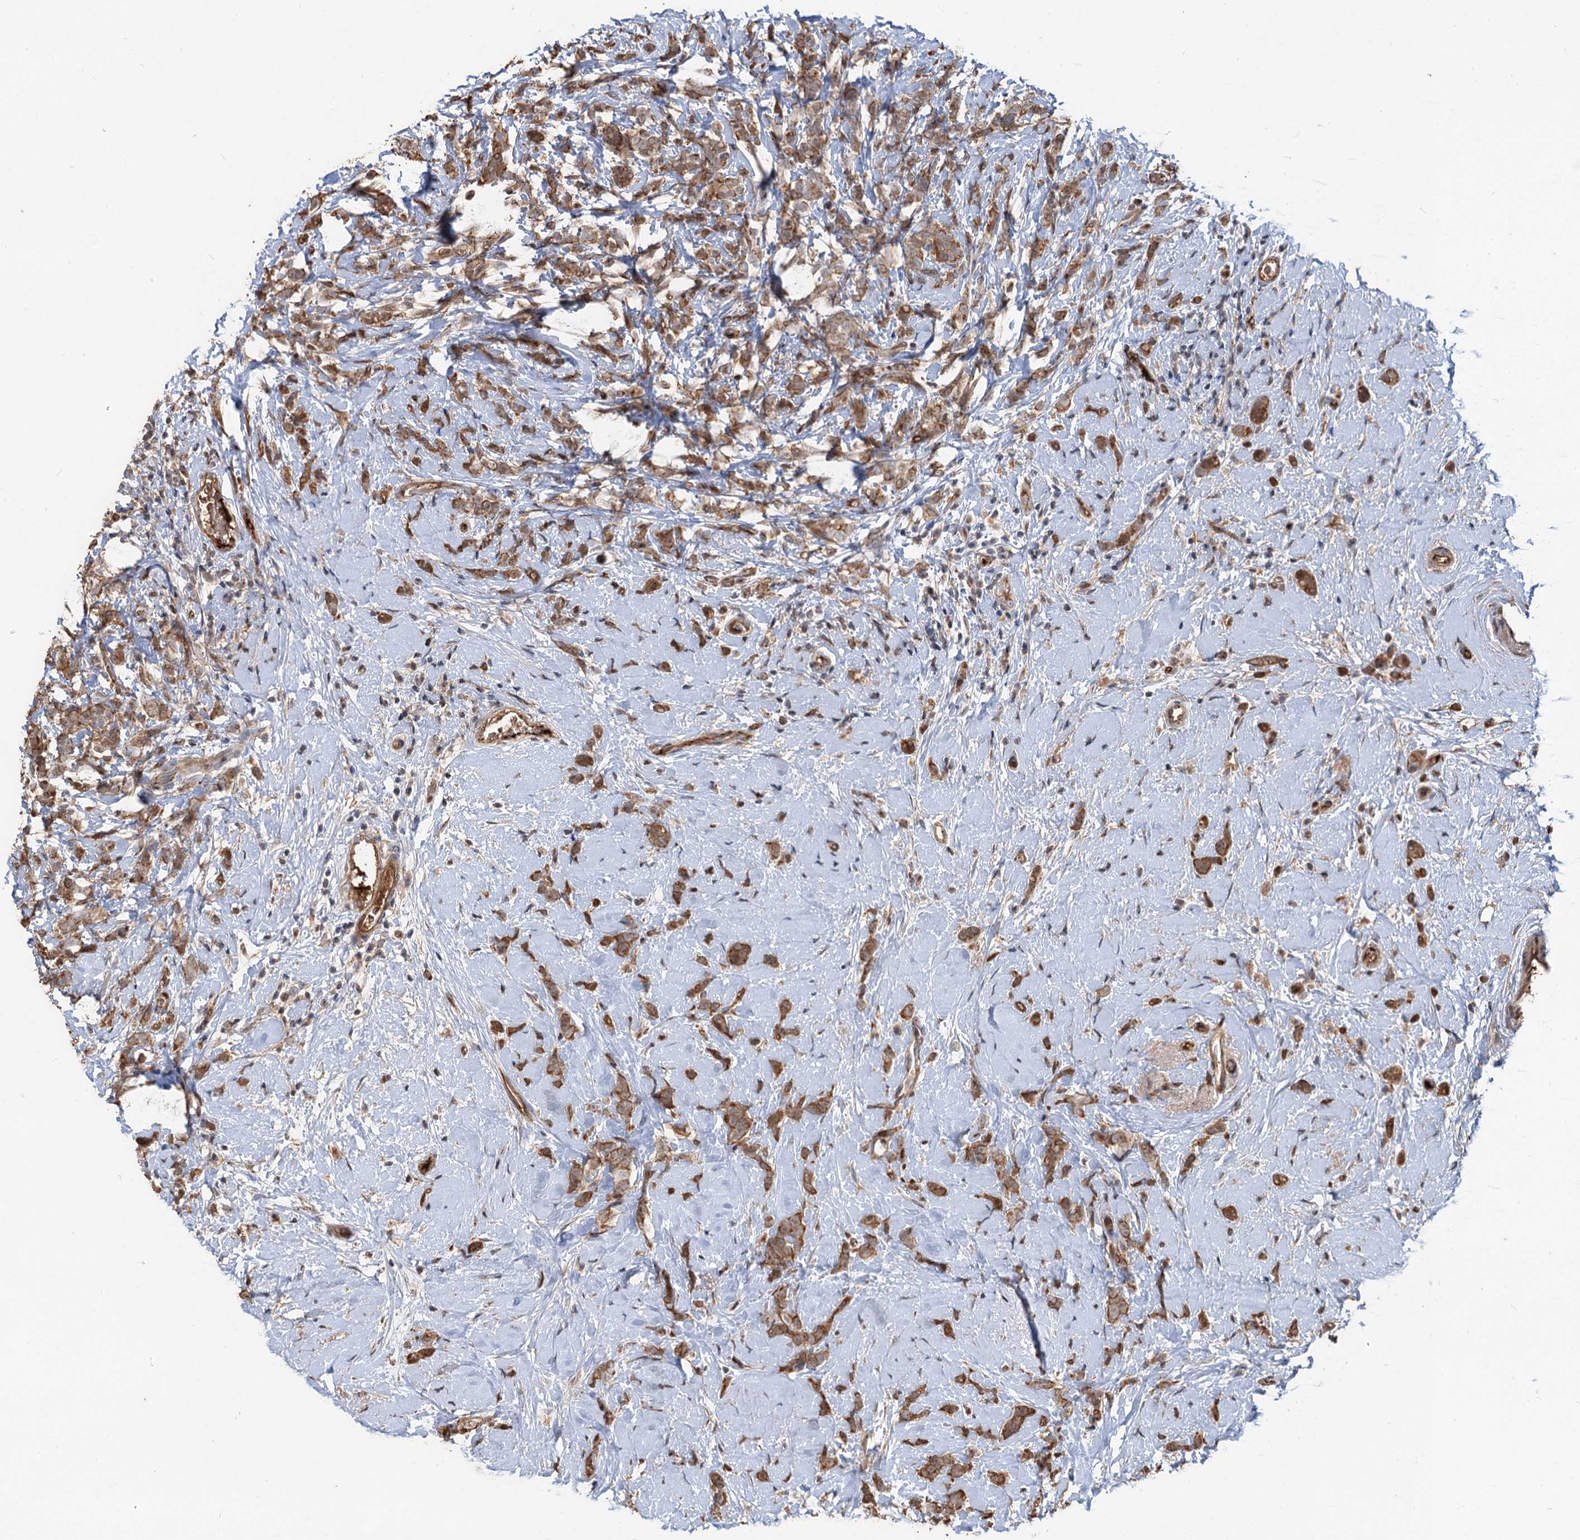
{"staining": {"intensity": "moderate", "quantity": ">75%", "location": "cytoplasmic/membranous"}, "tissue": "breast cancer", "cell_type": "Tumor cells", "image_type": "cancer", "snomed": [{"axis": "morphology", "description": "Lobular carcinoma"}, {"axis": "topography", "description": "Breast"}], "caption": "A brown stain highlights moderate cytoplasmic/membranous staining of a protein in human breast cancer tumor cells. The staining was performed using DAB, with brown indicating positive protein expression. Nuclei are stained blue with hematoxylin.", "gene": "DEXI", "patient": {"sex": "female", "age": 58}}